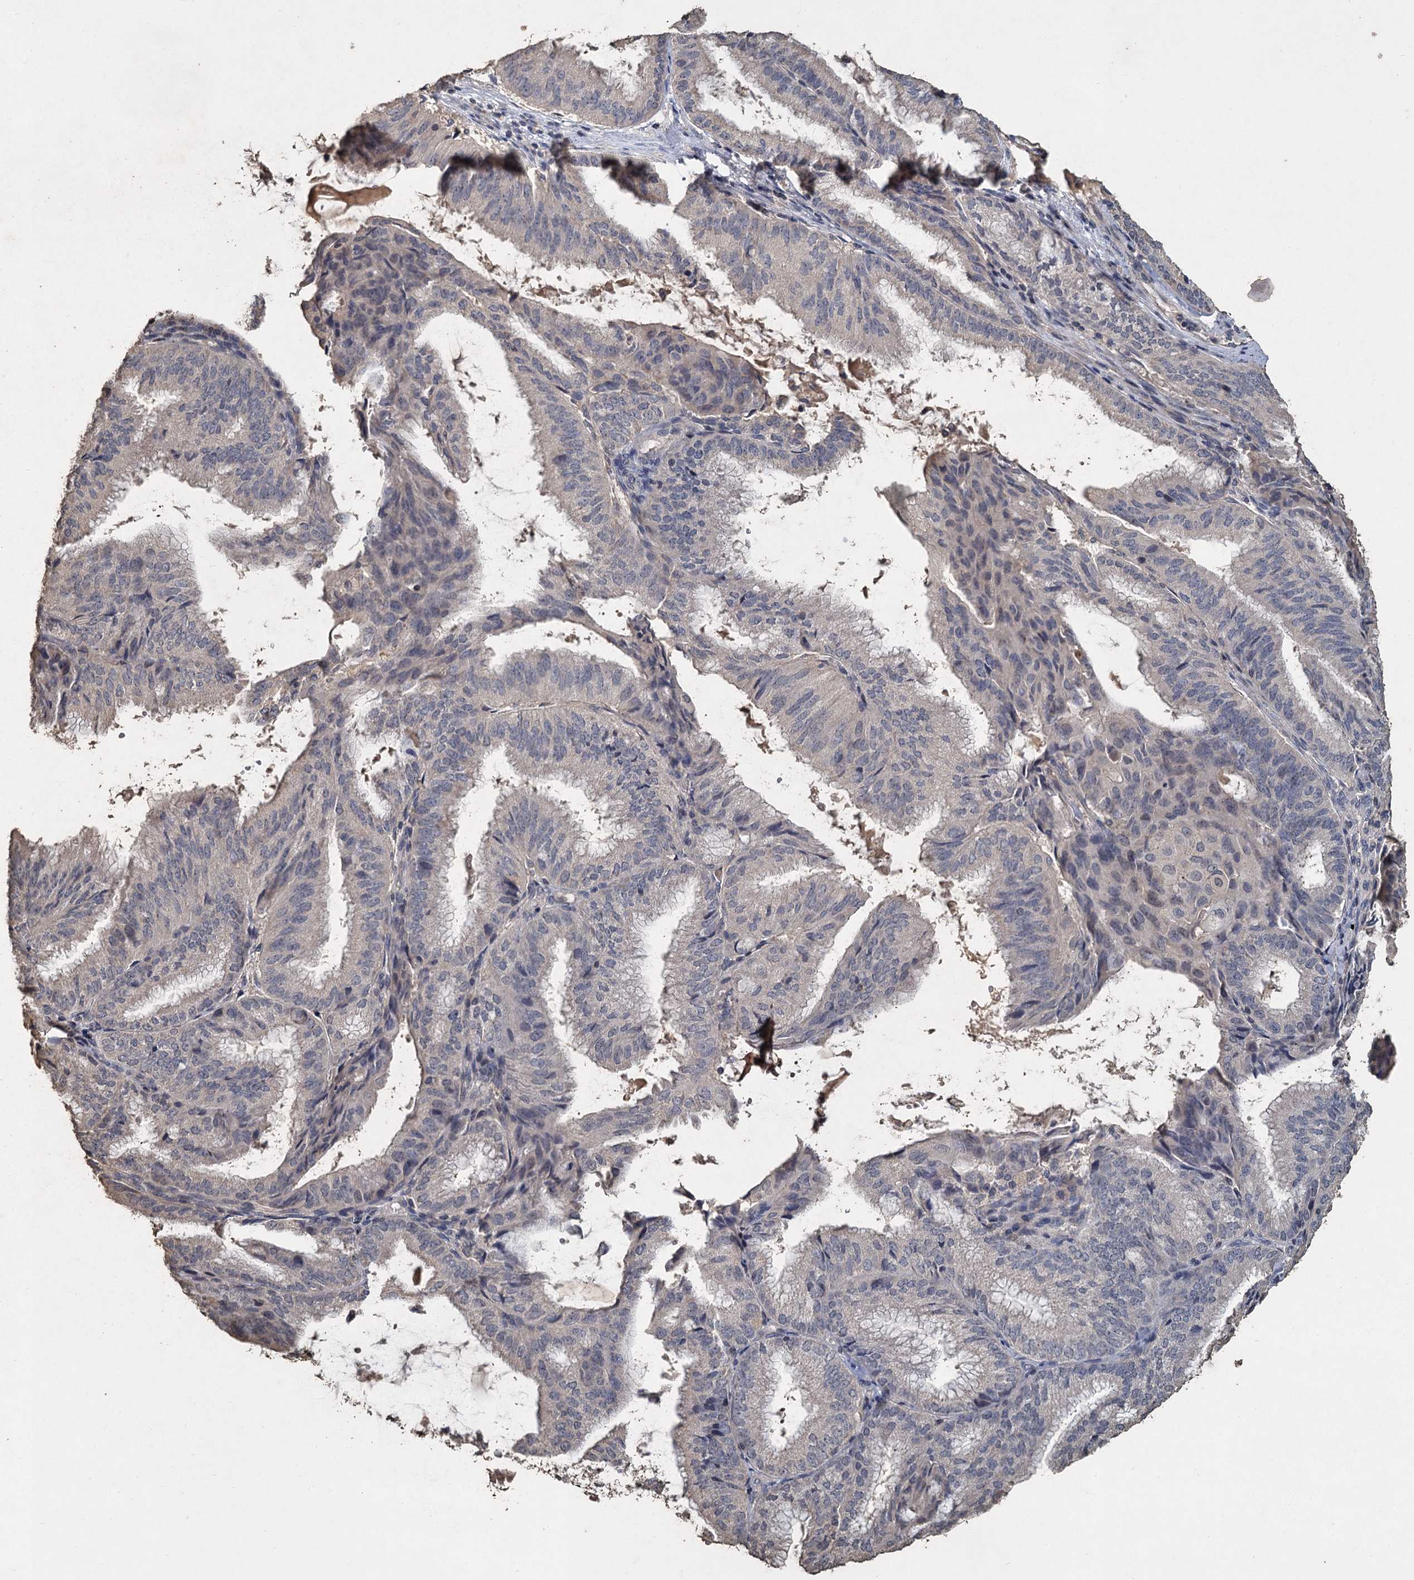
{"staining": {"intensity": "negative", "quantity": "none", "location": "none"}, "tissue": "endometrial cancer", "cell_type": "Tumor cells", "image_type": "cancer", "snomed": [{"axis": "morphology", "description": "Adenocarcinoma, NOS"}, {"axis": "topography", "description": "Endometrium"}], "caption": "A high-resolution histopathology image shows IHC staining of adenocarcinoma (endometrial), which shows no significant positivity in tumor cells. (Brightfield microscopy of DAB immunohistochemistry (IHC) at high magnification).", "gene": "CCDC61", "patient": {"sex": "female", "age": 49}}